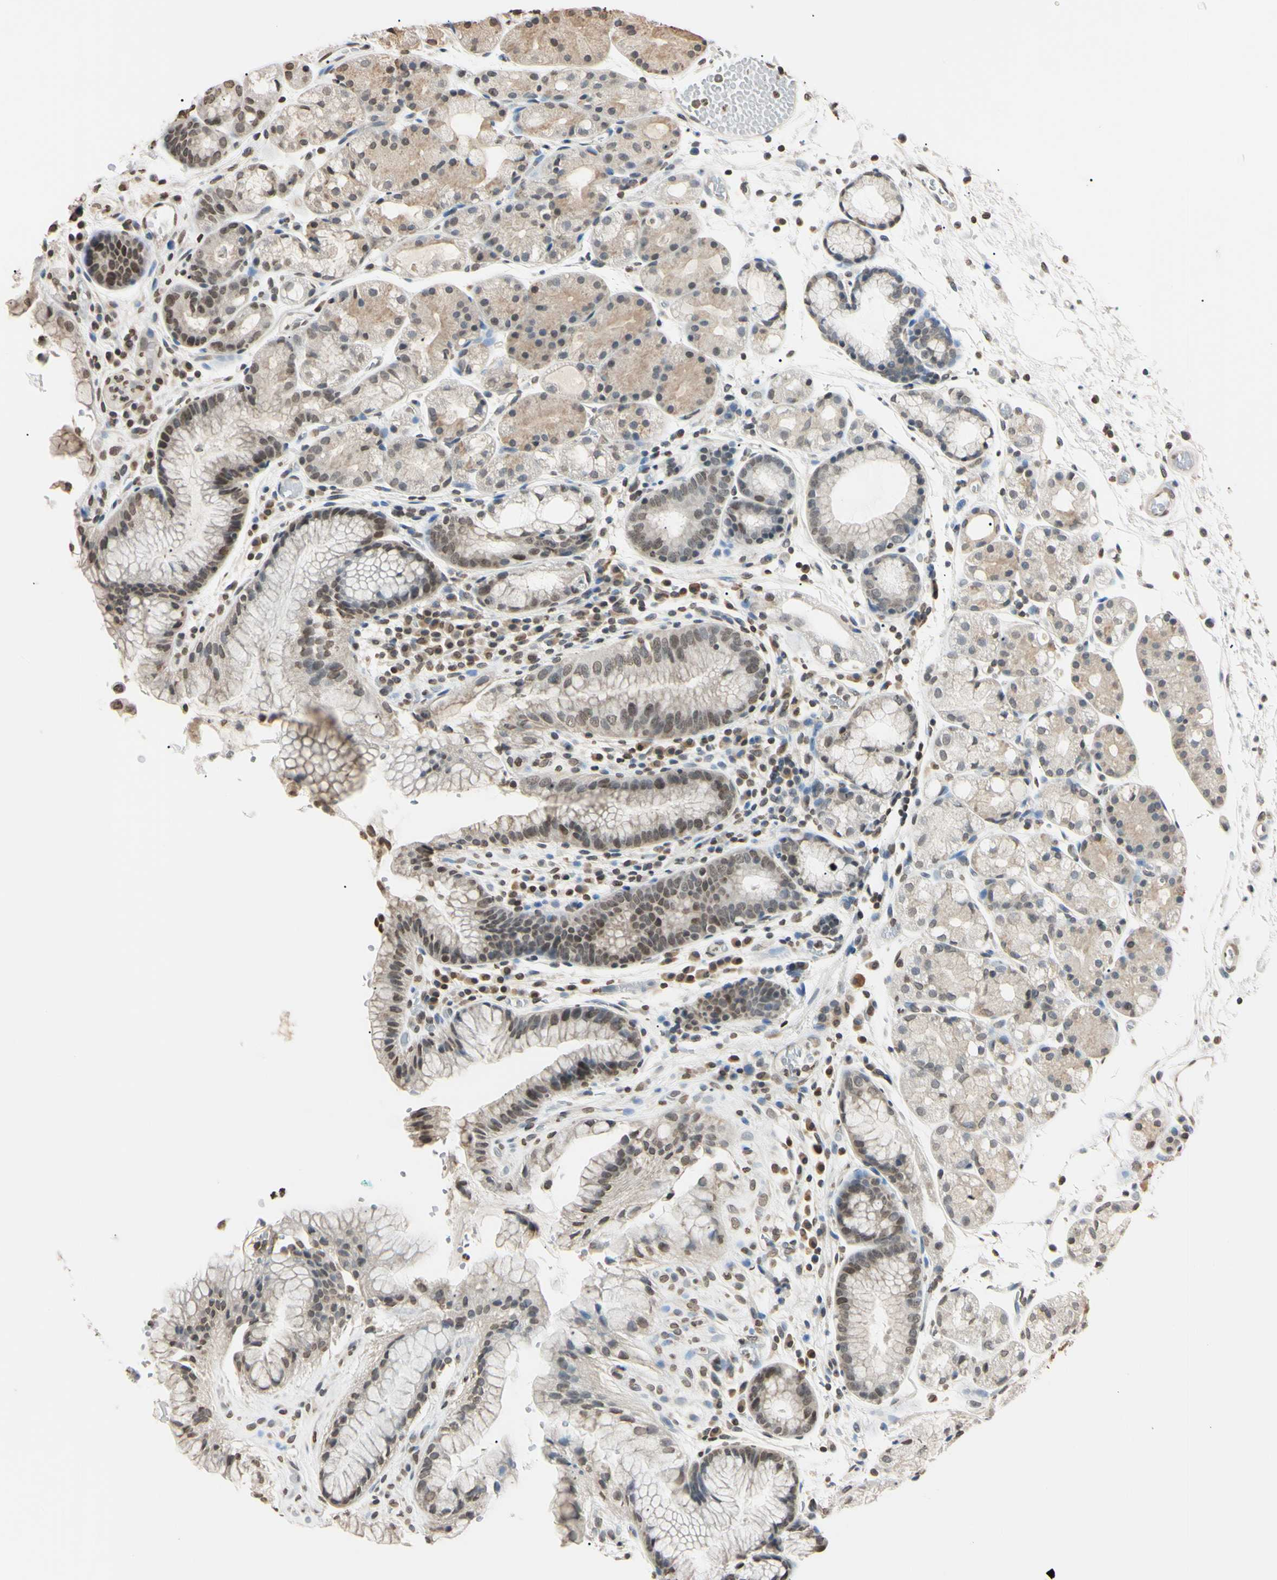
{"staining": {"intensity": "weak", "quantity": "25%-75%", "location": "cytoplasmic/membranous,nuclear"}, "tissue": "stomach", "cell_type": "Glandular cells", "image_type": "normal", "snomed": [{"axis": "morphology", "description": "Normal tissue, NOS"}, {"axis": "topography", "description": "Stomach, upper"}], "caption": "Protein positivity by IHC exhibits weak cytoplasmic/membranous,nuclear positivity in about 25%-75% of glandular cells in normal stomach.", "gene": "CDC45", "patient": {"sex": "male", "age": 72}}